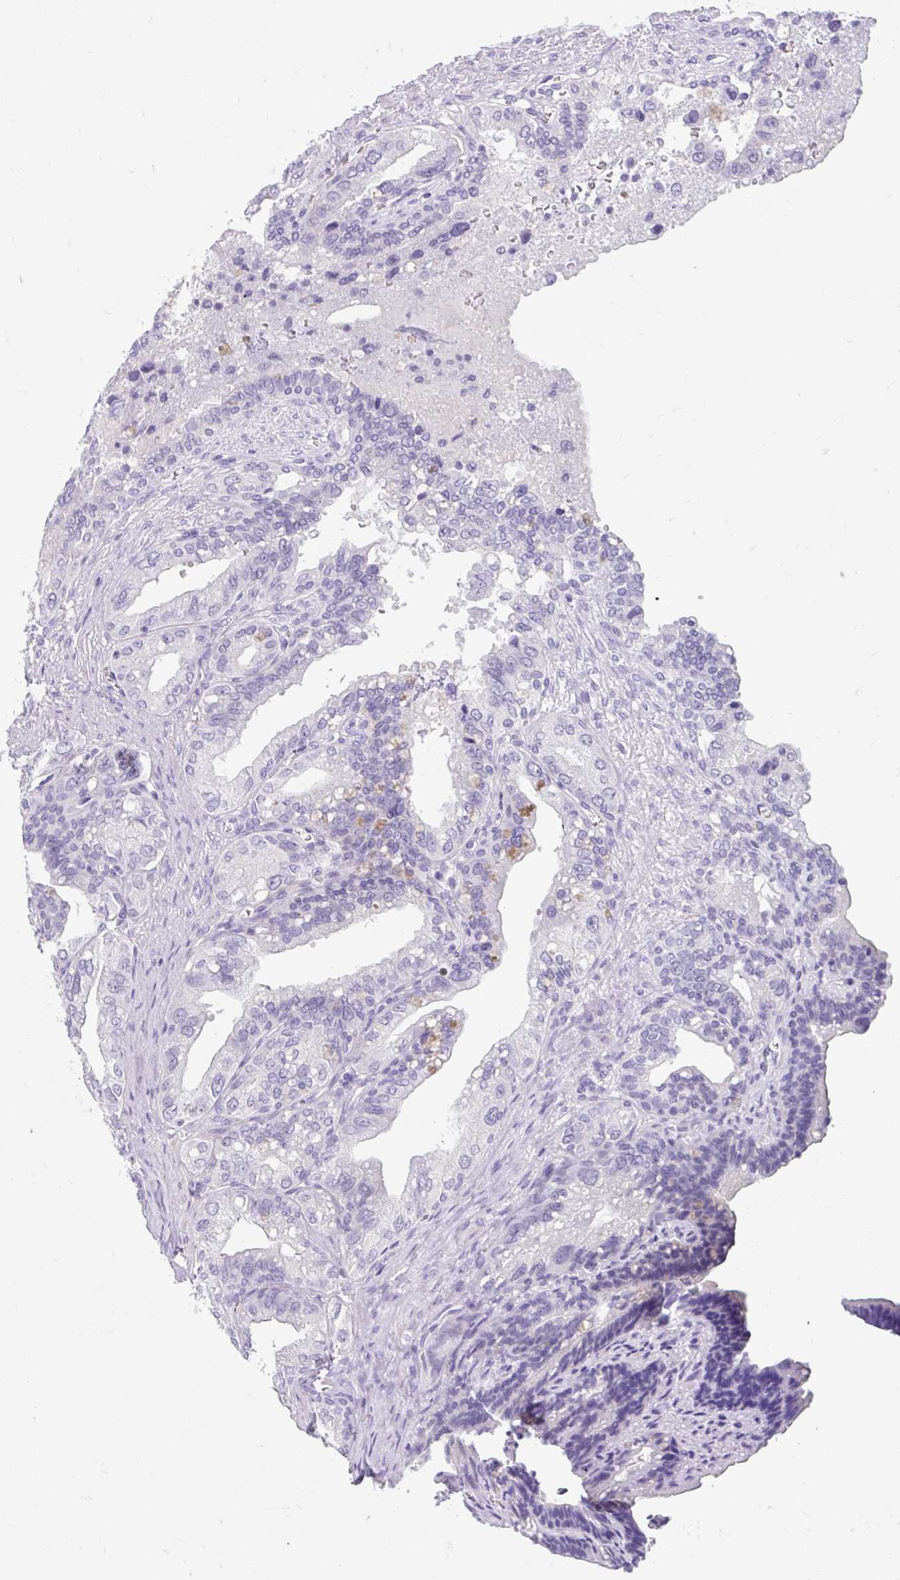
{"staining": {"intensity": "negative", "quantity": "none", "location": "none"}, "tissue": "seminal vesicle", "cell_type": "Glandular cells", "image_type": "normal", "snomed": [{"axis": "morphology", "description": "Normal tissue, NOS"}, {"axis": "topography", "description": "Seminal veicle"}], "caption": "This is an immunohistochemistry (IHC) photomicrograph of normal seminal vesicle. There is no staining in glandular cells.", "gene": "SLC28A1", "patient": {"sex": "male", "age": 67}}